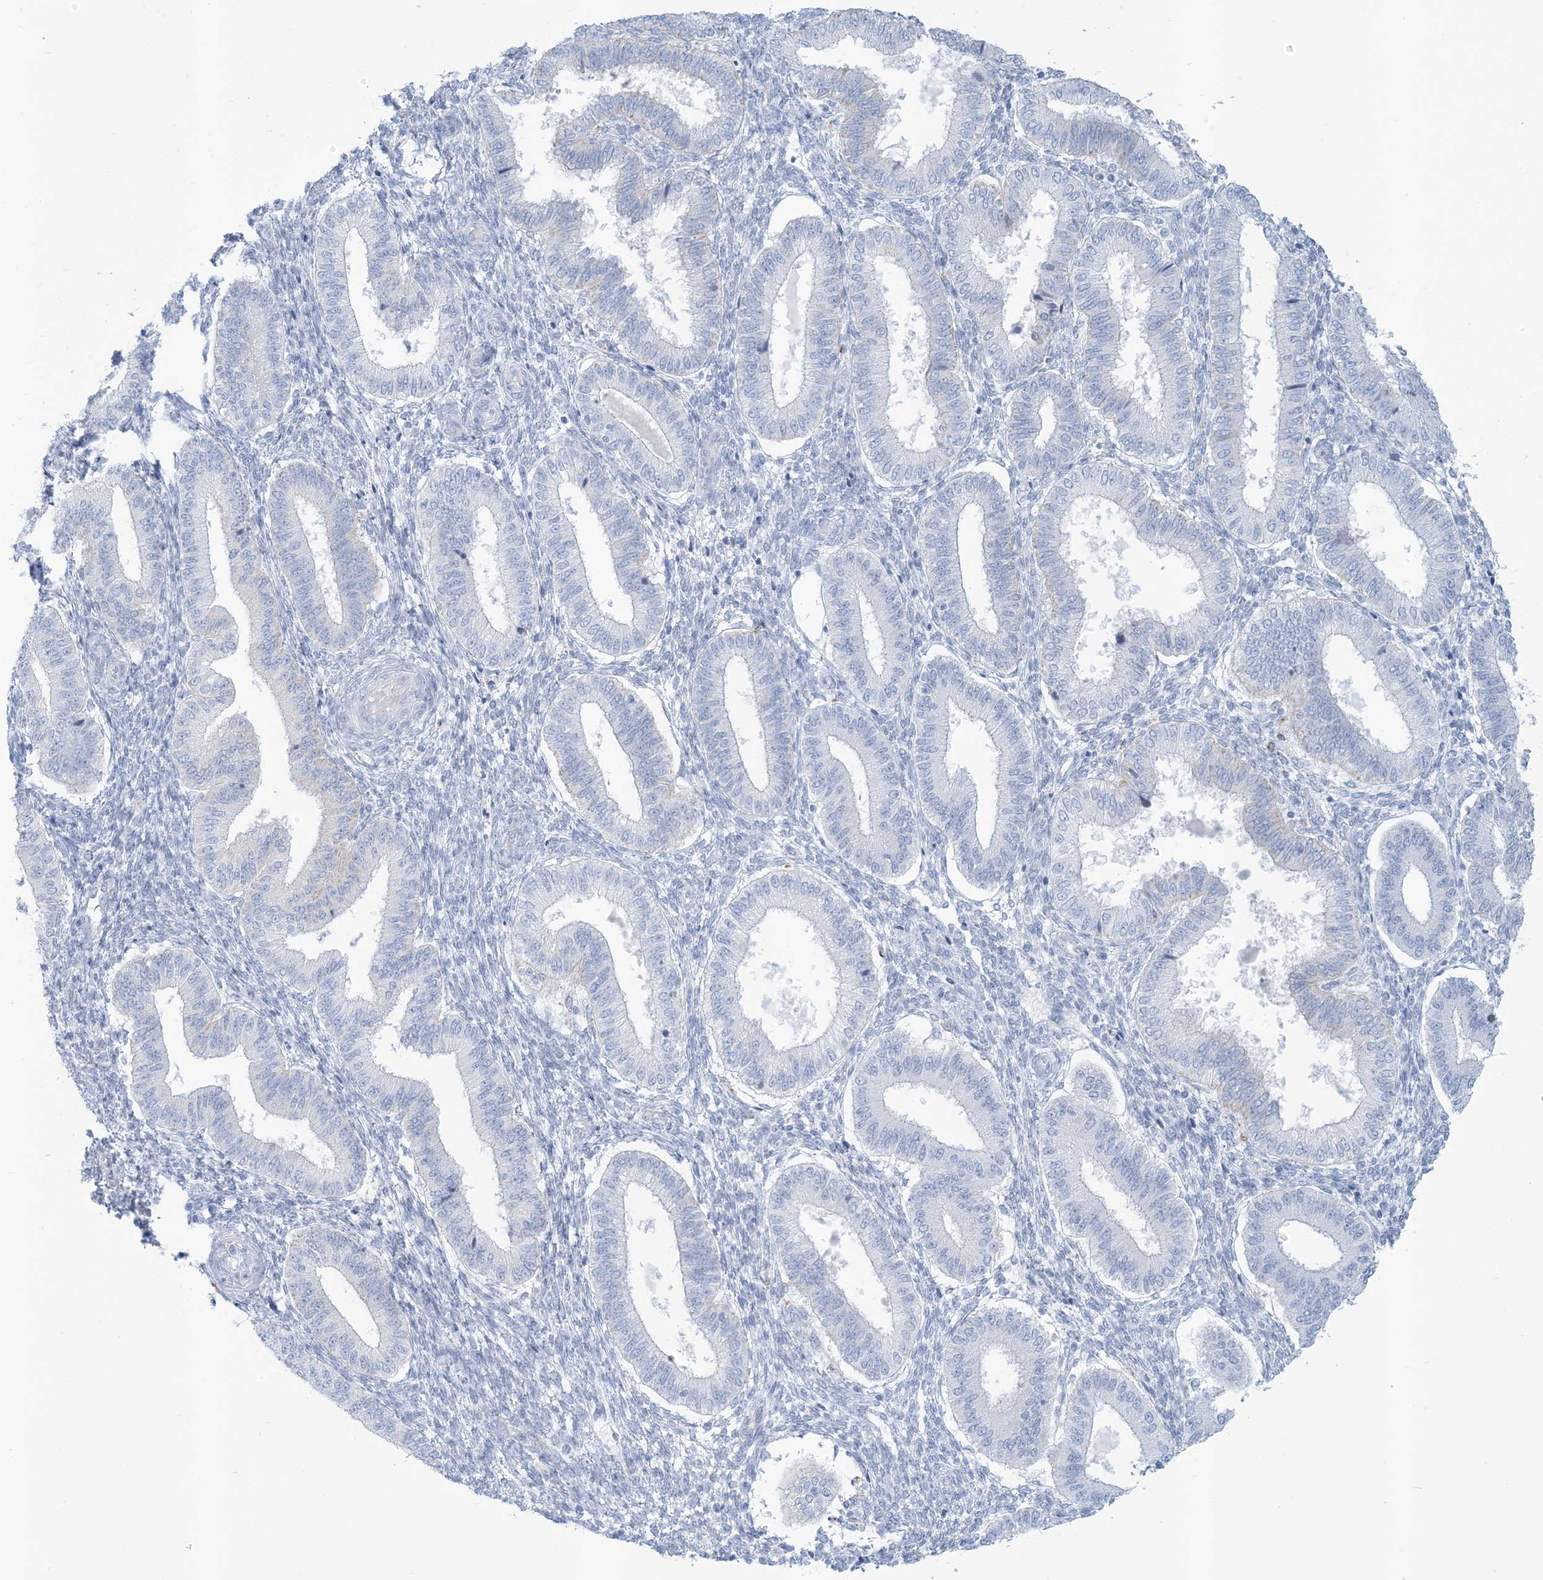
{"staining": {"intensity": "negative", "quantity": "none", "location": "none"}, "tissue": "endometrium", "cell_type": "Cells in endometrial stroma", "image_type": "normal", "snomed": [{"axis": "morphology", "description": "Normal tissue, NOS"}, {"axis": "topography", "description": "Endometrium"}], "caption": "Immunohistochemical staining of benign endometrium demonstrates no significant expression in cells in endometrial stroma.", "gene": "ZDHHC4", "patient": {"sex": "female", "age": 39}}